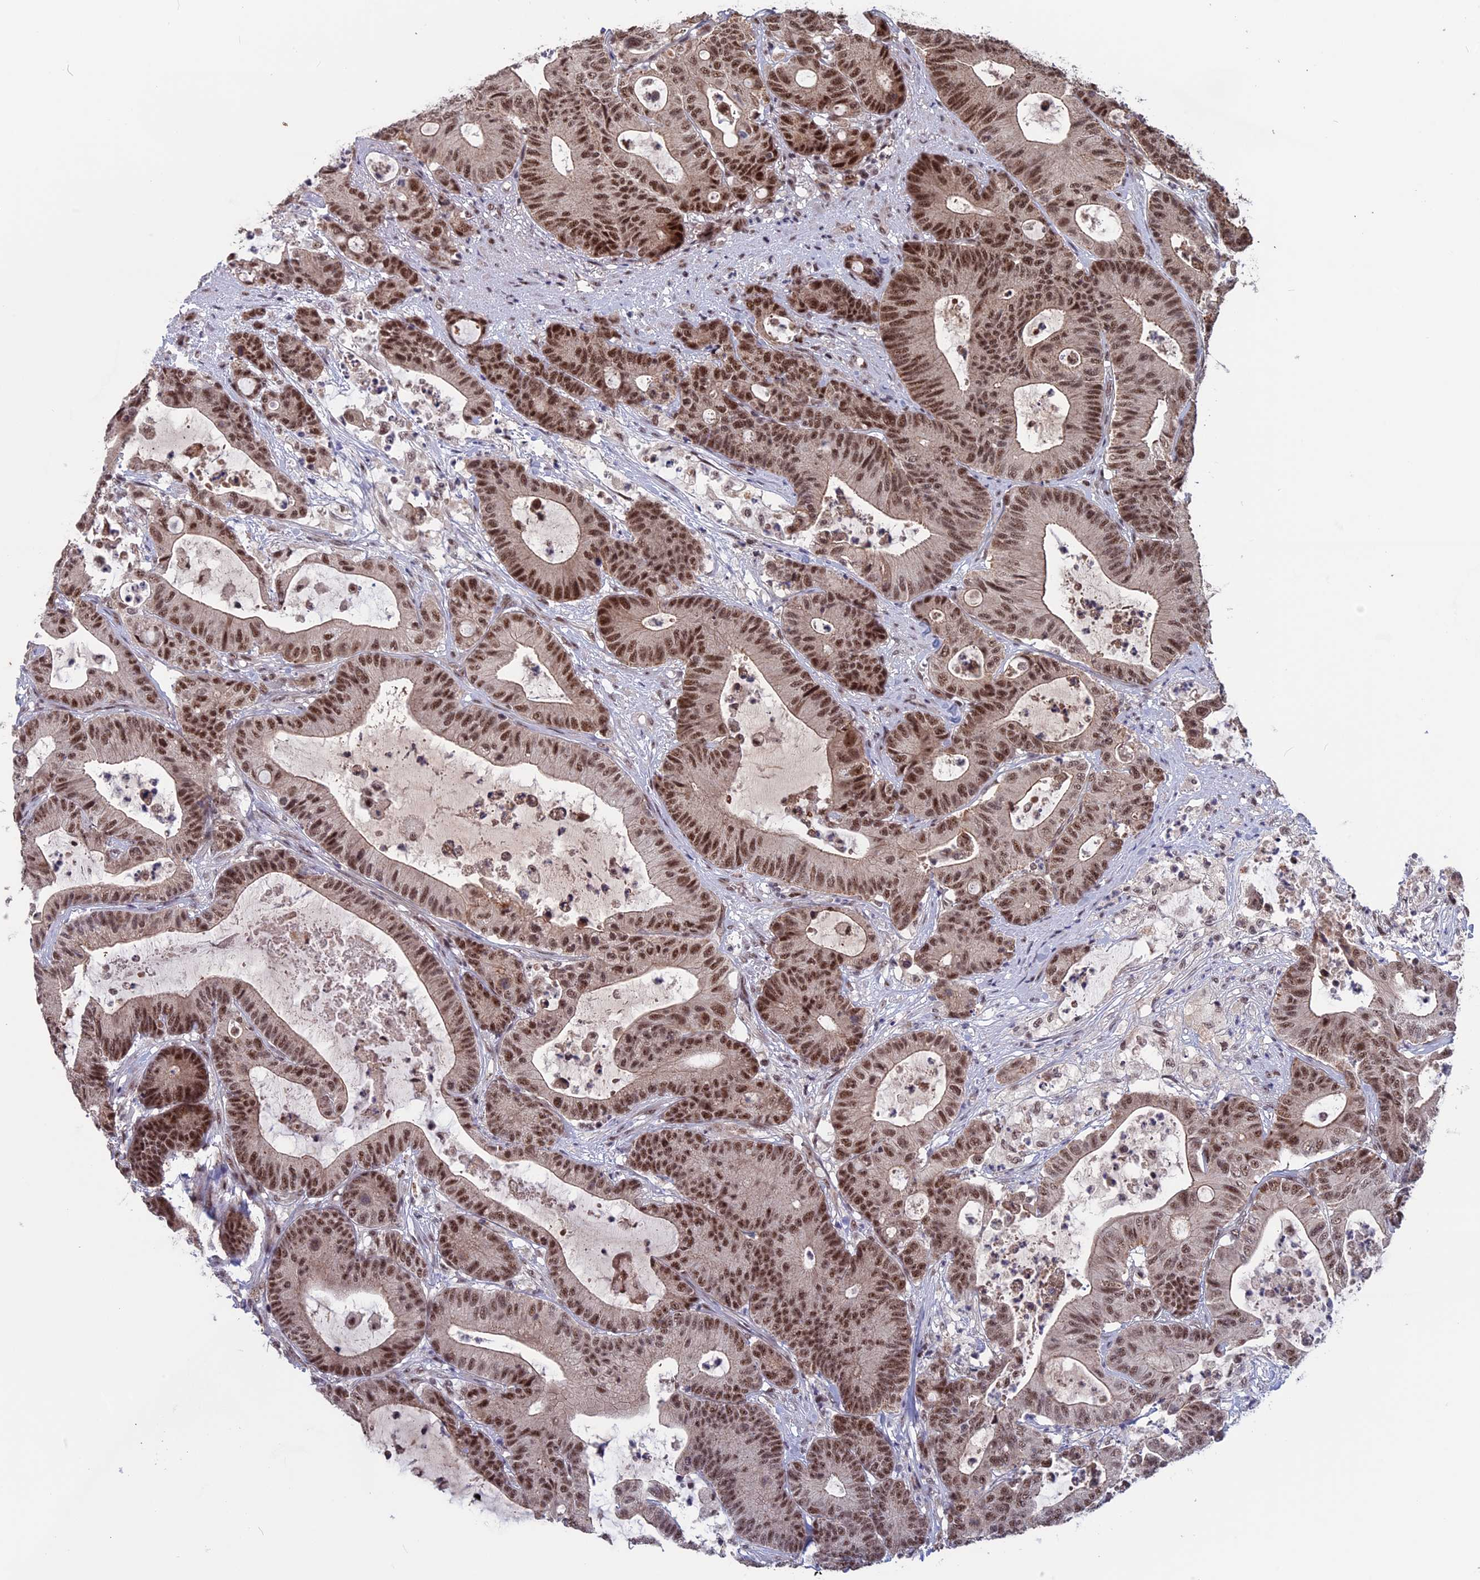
{"staining": {"intensity": "moderate", "quantity": ">75%", "location": "nuclear"}, "tissue": "colorectal cancer", "cell_type": "Tumor cells", "image_type": "cancer", "snomed": [{"axis": "morphology", "description": "Adenocarcinoma, NOS"}, {"axis": "topography", "description": "Colon"}], "caption": "Immunohistochemical staining of human colorectal adenocarcinoma demonstrates medium levels of moderate nuclear protein positivity in approximately >75% of tumor cells. (IHC, brightfield microscopy, high magnification).", "gene": "CACTIN", "patient": {"sex": "female", "age": 84}}